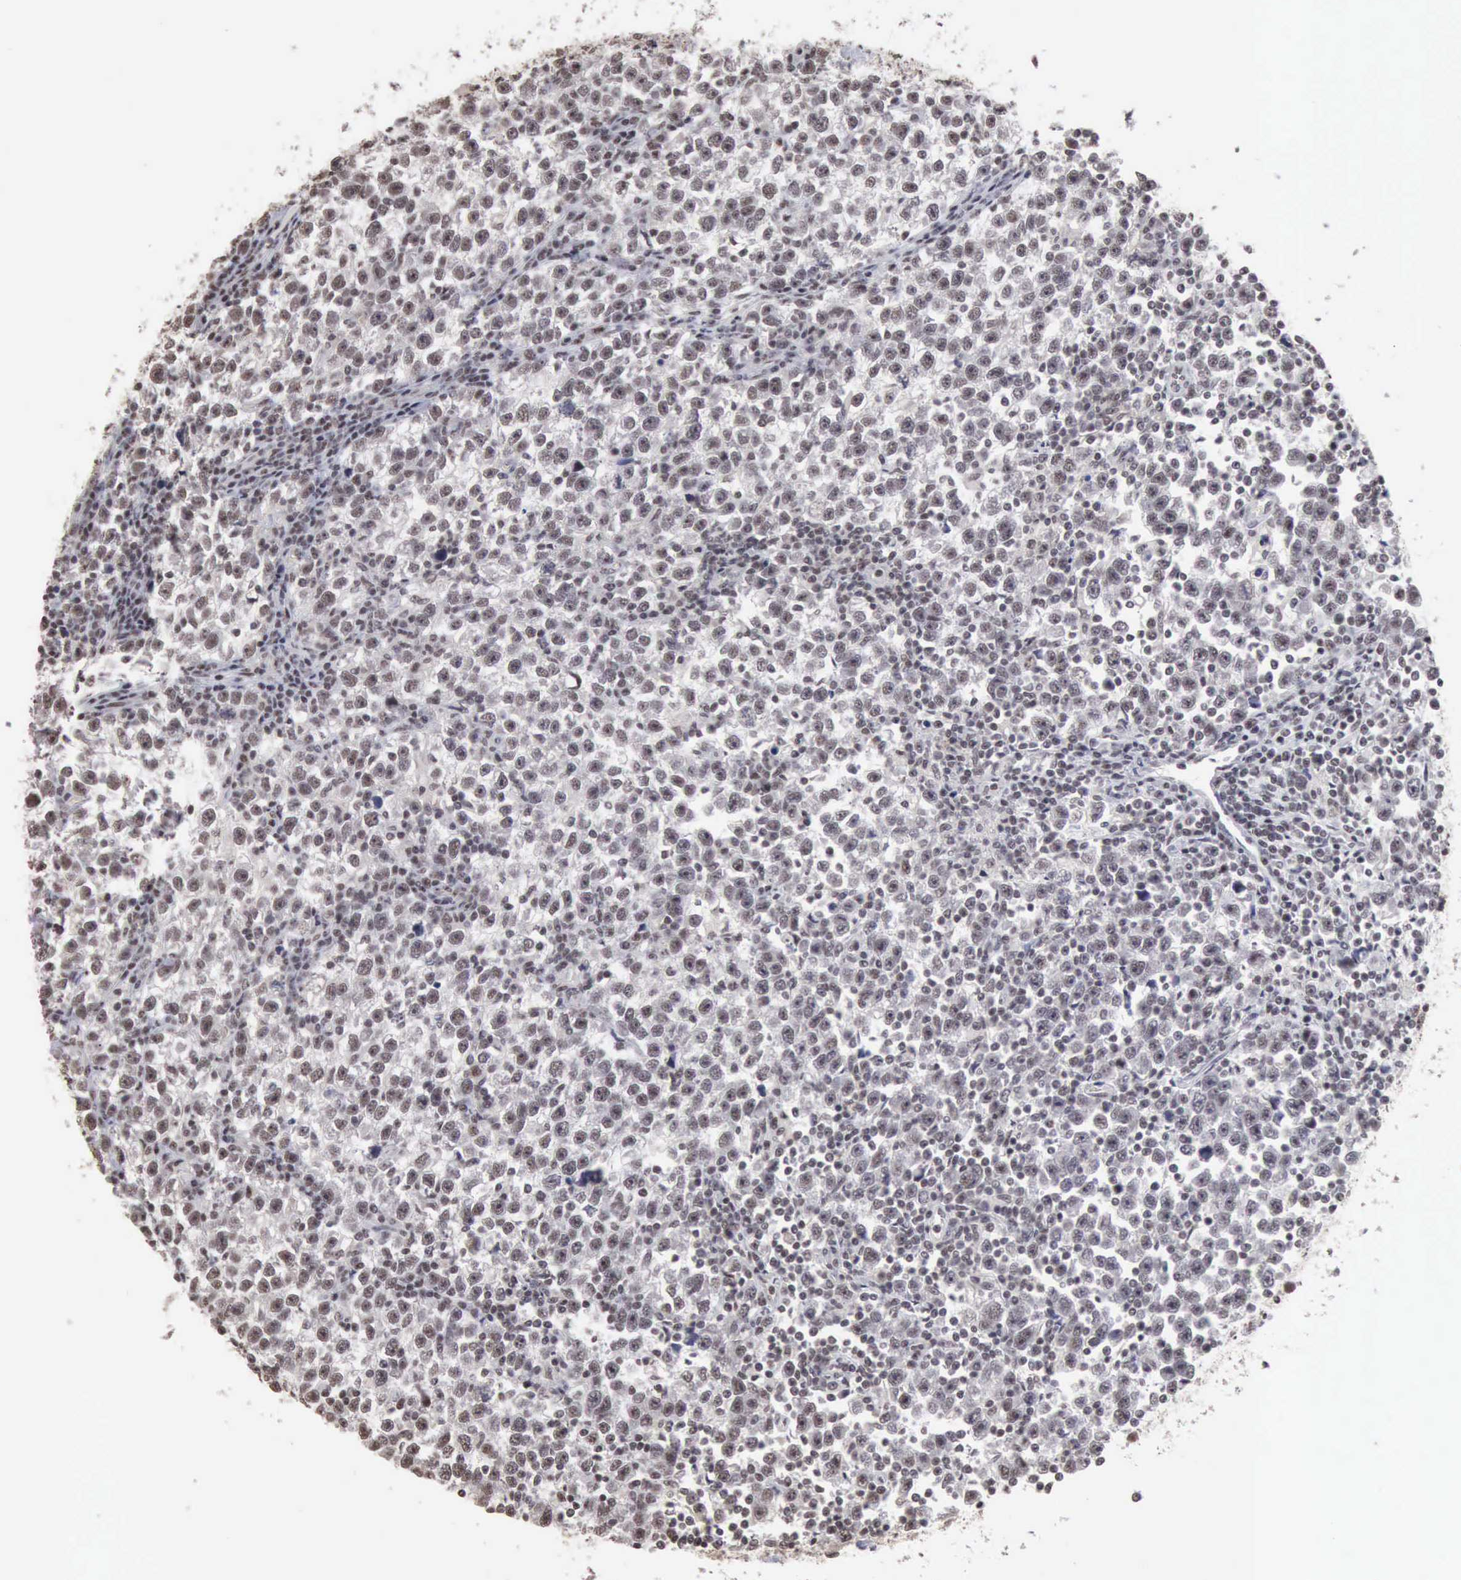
{"staining": {"intensity": "weak", "quantity": ">75%", "location": "nuclear"}, "tissue": "testis cancer", "cell_type": "Tumor cells", "image_type": "cancer", "snomed": [{"axis": "morphology", "description": "Seminoma, NOS"}, {"axis": "topography", "description": "Testis"}], "caption": "A micrograph showing weak nuclear positivity in about >75% of tumor cells in seminoma (testis), as visualized by brown immunohistochemical staining.", "gene": "TAF1", "patient": {"sex": "male", "age": 43}}